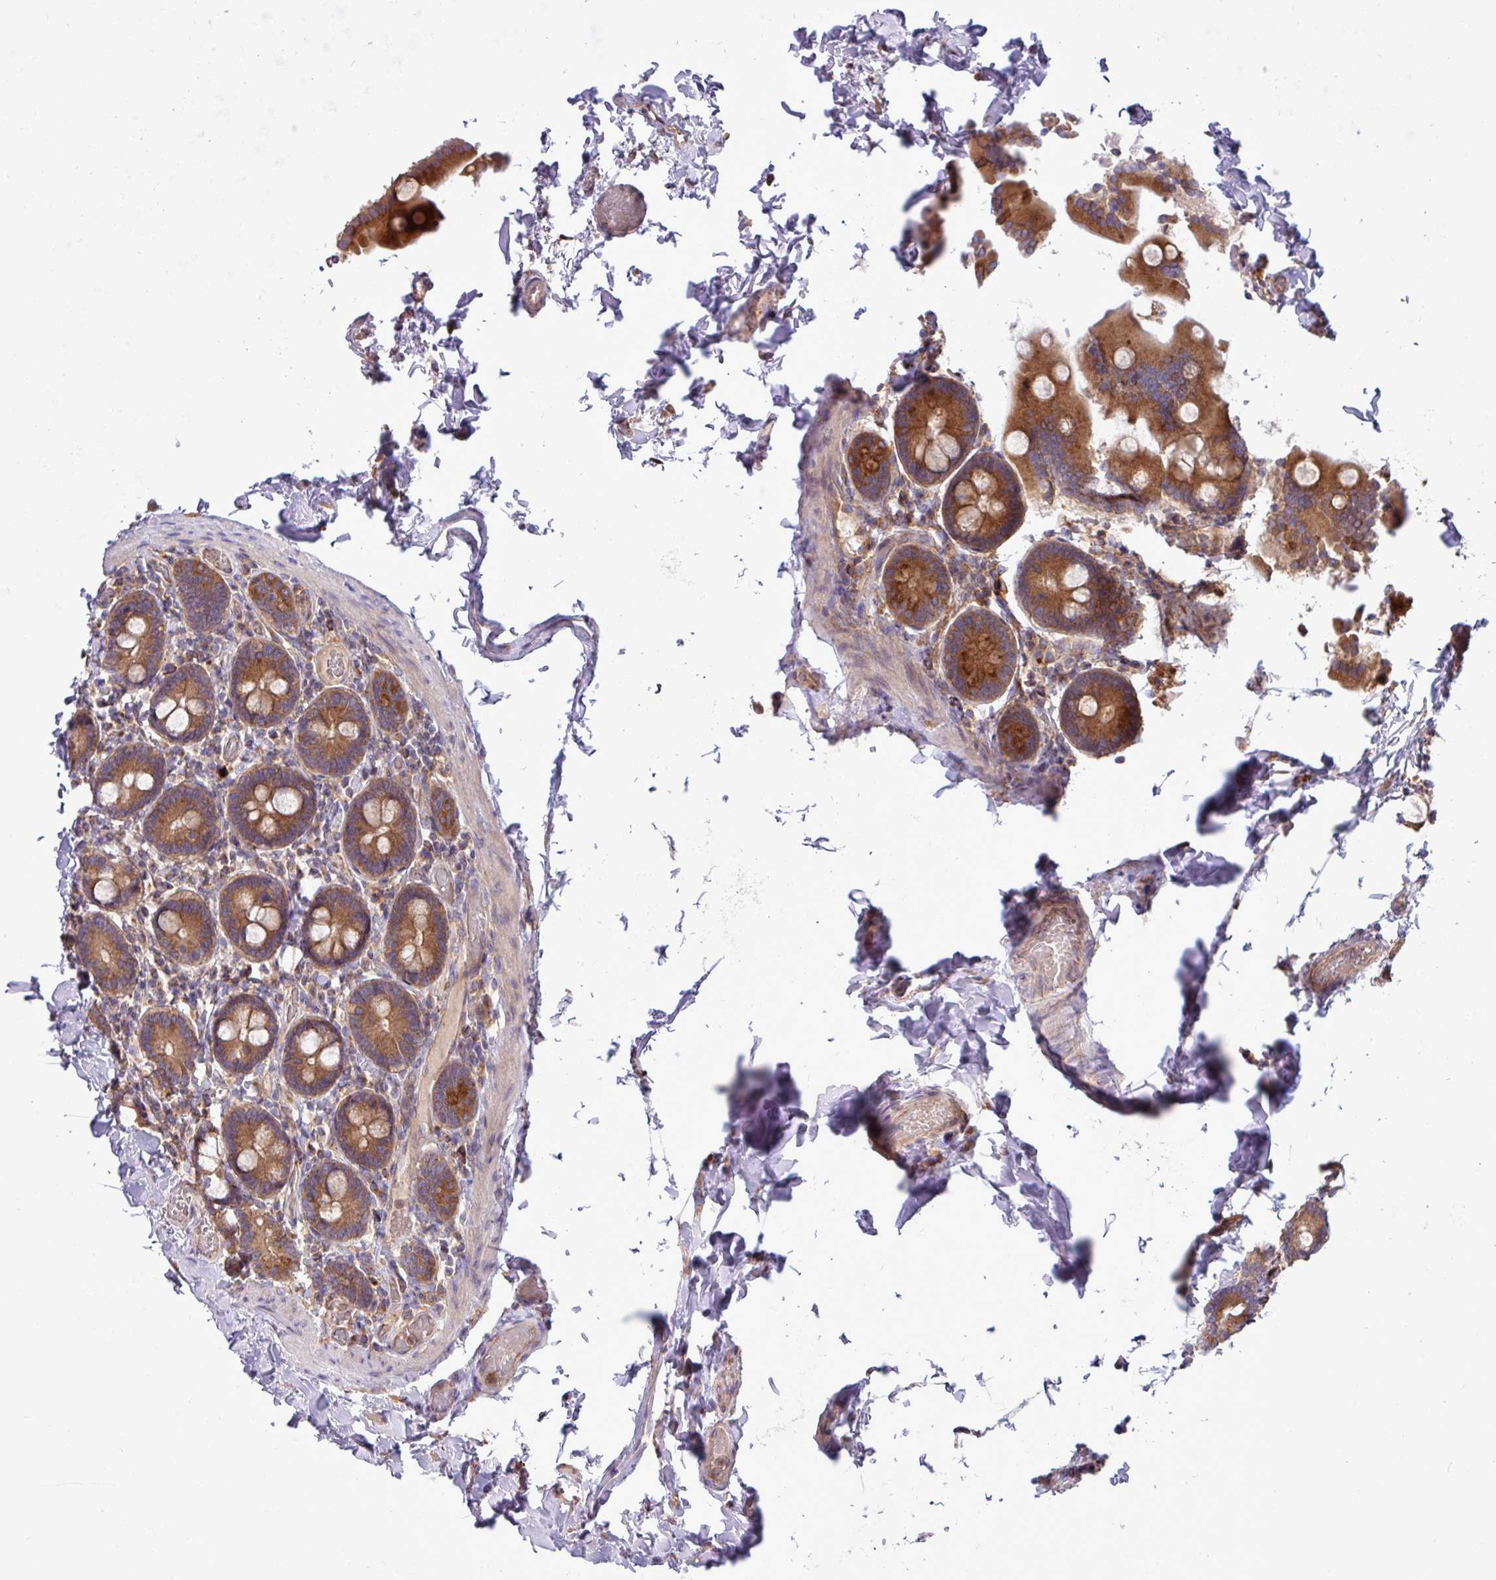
{"staining": {"intensity": "strong", "quantity": ">75%", "location": "cytoplasmic/membranous"}, "tissue": "duodenum", "cell_type": "Glandular cells", "image_type": "normal", "snomed": [{"axis": "morphology", "description": "Normal tissue, NOS"}, {"axis": "topography", "description": "Duodenum"}], "caption": "Immunohistochemistry staining of normal duodenum, which shows high levels of strong cytoplasmic/membranous staining in approximately >75% of glandular cells indicating strong cytoplasmic/membranous protein staining. The staining was performed using DAB (brown) for protein detection and nuclei were counterstained in hematoxylin (blue).", "gene": "RAB19", "patient": {"sex": "male", "age": 55}}